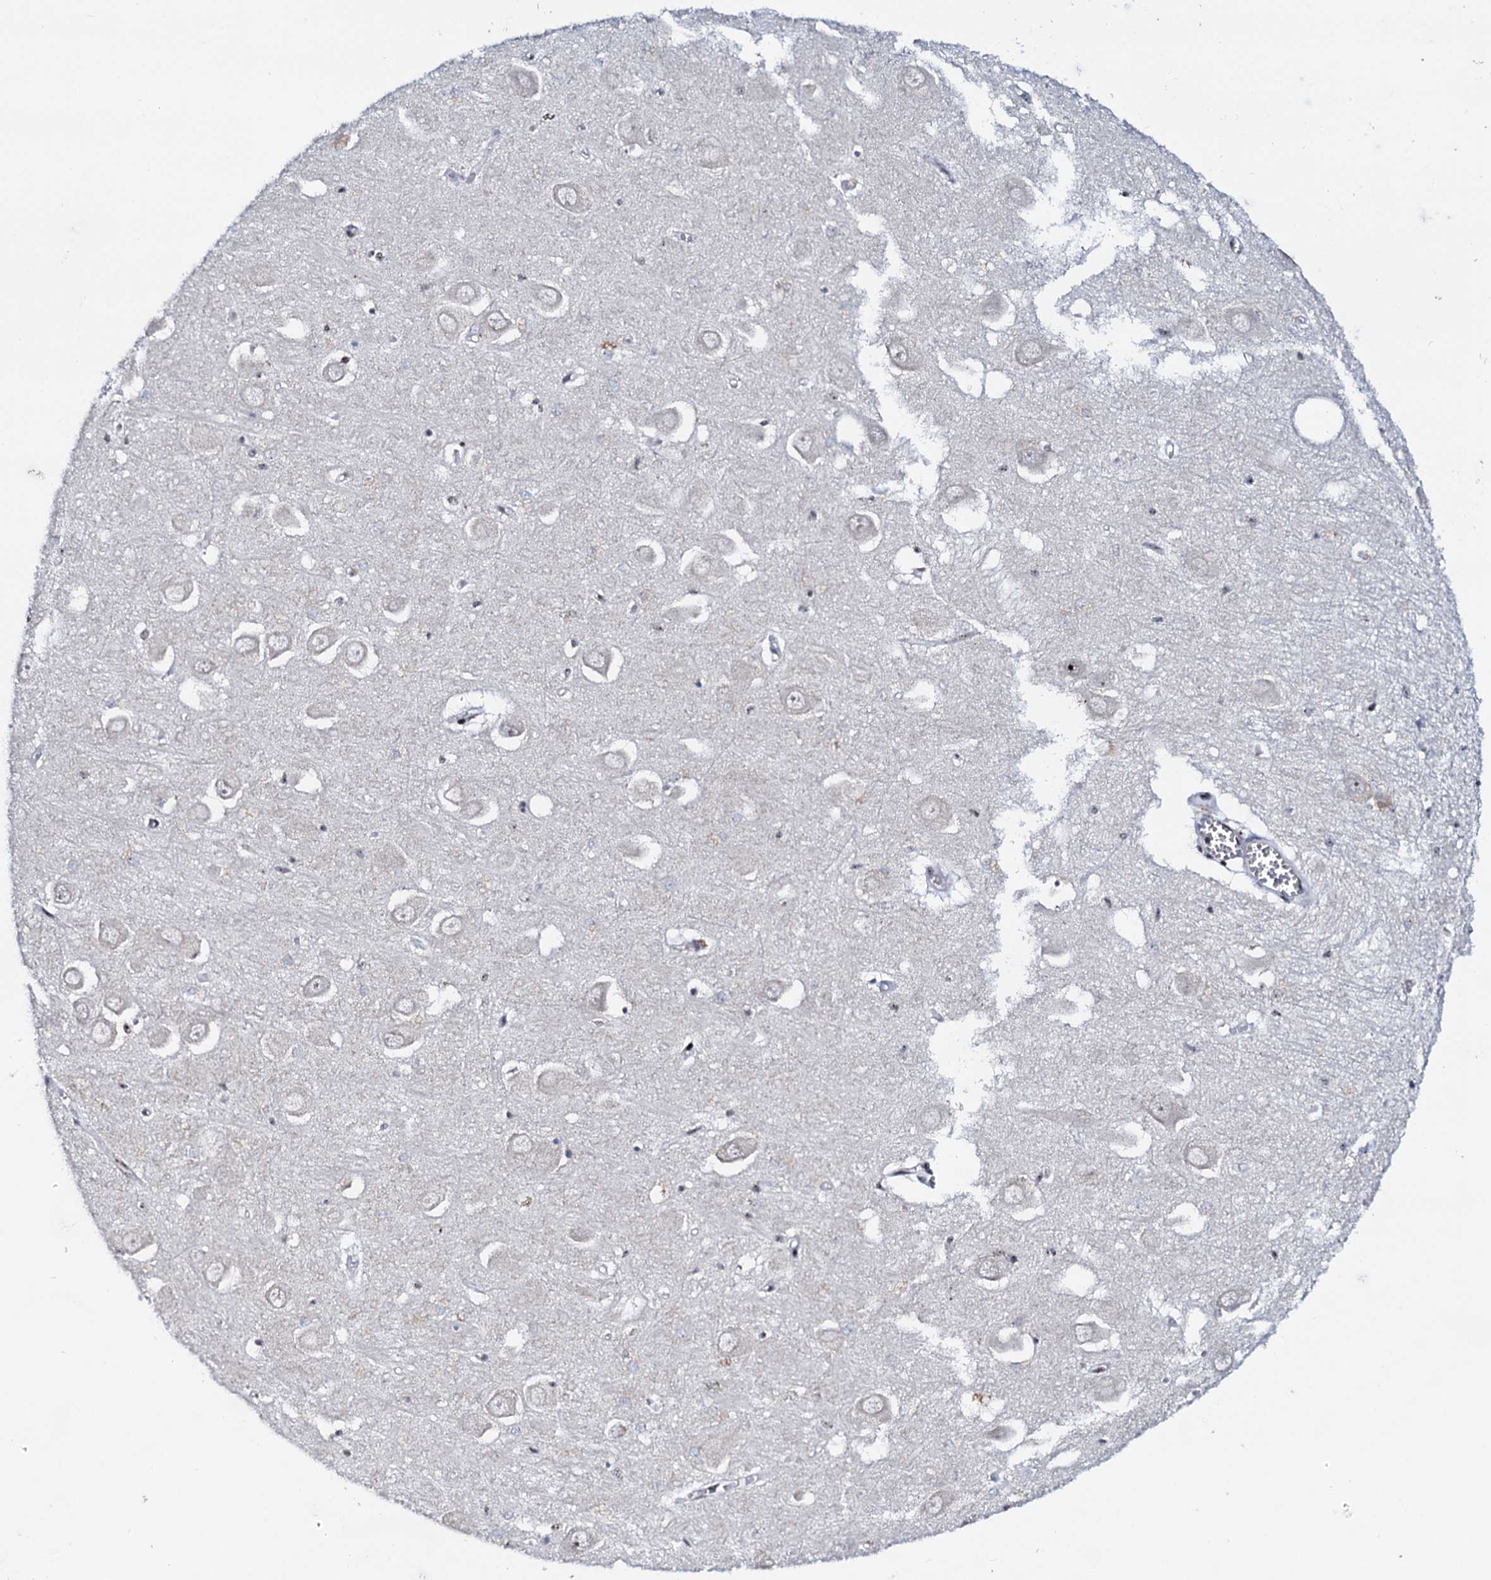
{"staining": {"intensity": "moderate", "quantity": "<25%", "location": "nuclear"}, "tissue": "hippocampus", "cell_type": "Glial cells", "image_type": "normal", "snomed": [{"axis": "morphology", "description": "Normal tissue, NOS"}, {"axis": "topography", "description": "Hippocampus"}], "caption": "Immunohistochemical staining of benign human hippocampus shows moderate nuclear protein expression in about <25% of glial cells.", "gene": "NEUROG3", "patient": {"sex": "male", "age": 70}}